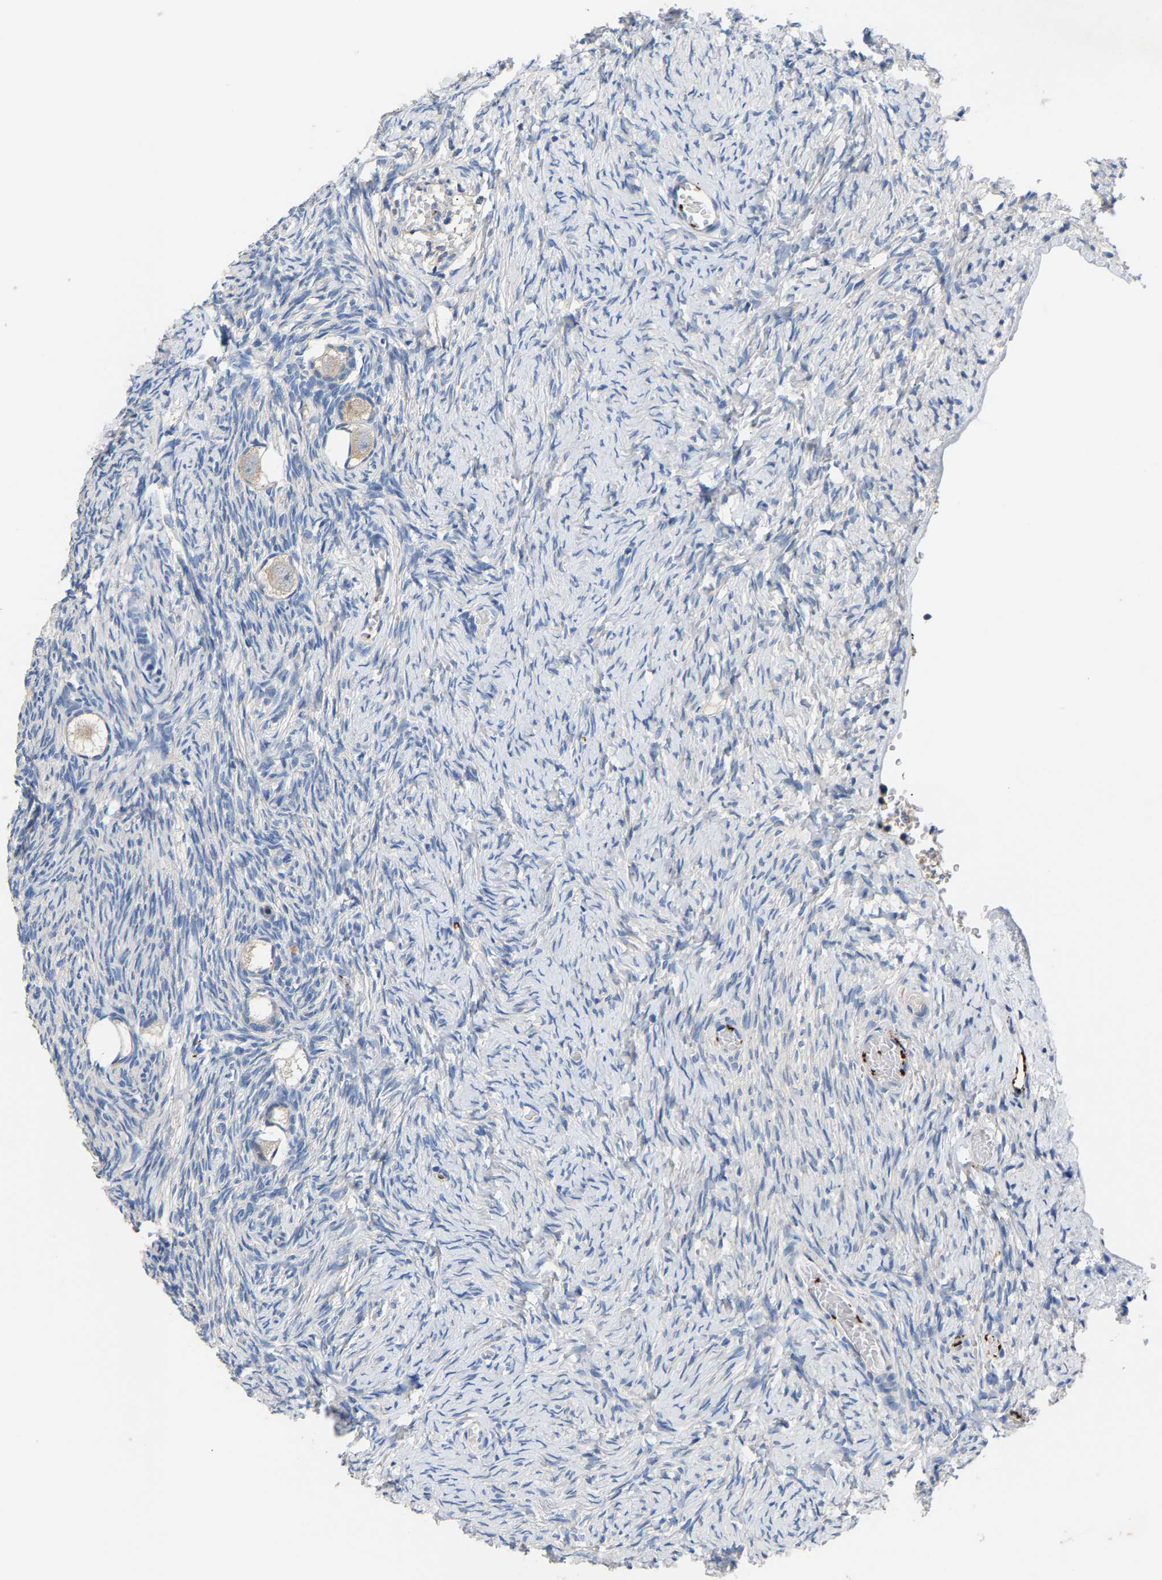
{"staining": {"intensity": "weak", "quantity": "<25%", "location": "cytoplasmic/membranous"}, "tissue": "ovary", "cell_type": "Follicle cells", "image_type": "normal", "snomed": [{"axis": "morphology", "description": "Normal tissue, NOS"}, {"axis": "topography", "description": "Ovary"}], "caption": "DAB (3,3'-diaminobenzidine) immunohistochemical staining of normal human ovary demonstrates no significant positivity in follicle cells.", "gene": "CCDC171", "patient": {"sex": "female", "age": 27}}